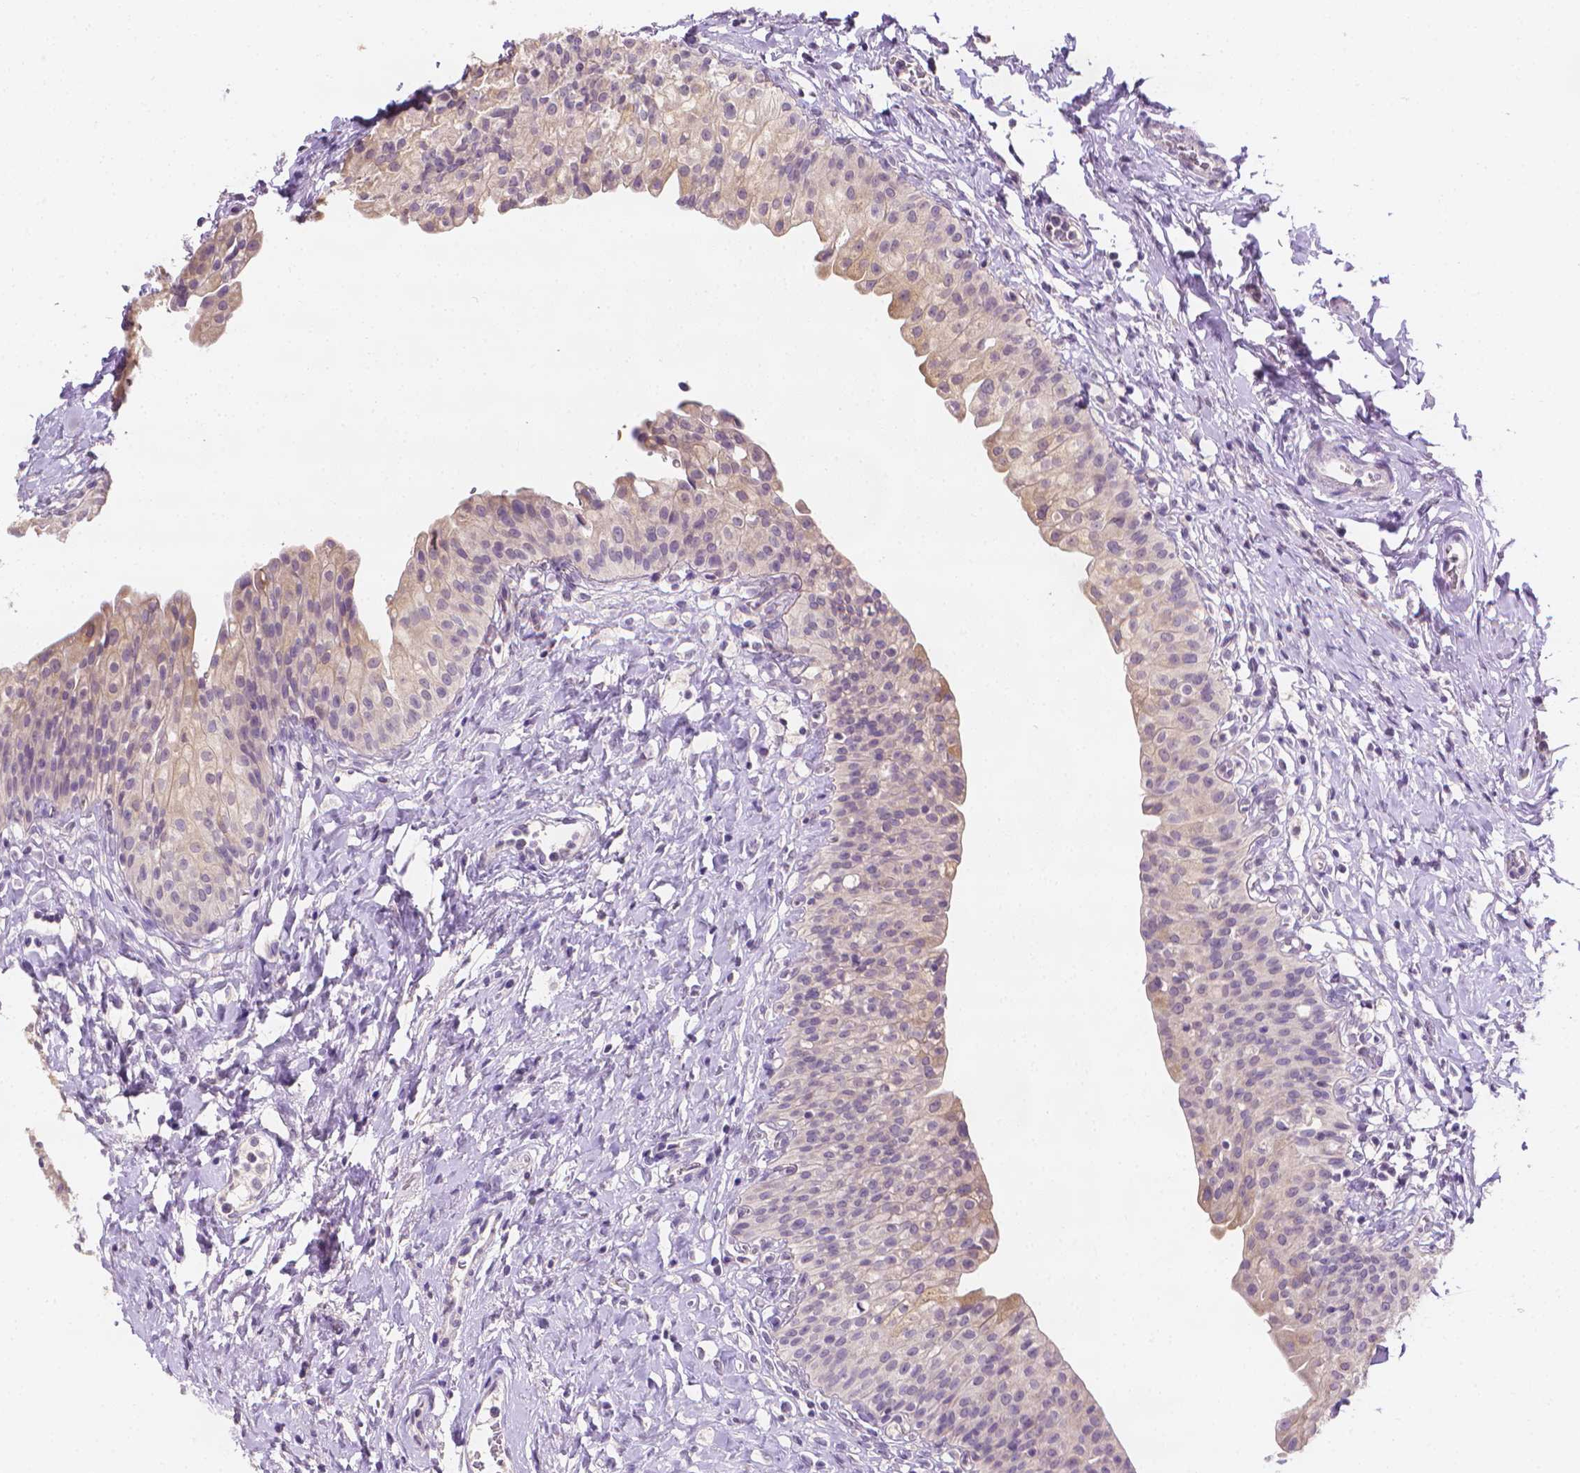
{"staining": {"intensity": "negative", "quantity": "none", "location": "none"}, "tissue": "urinary bladder", "cell_type": "Urothelial cells", "image_type": "normal", "snomed": [{"axis": "morphology", "description": "Normal tissue, NOS"}, {"axis": "topography", "description": "Urinary bladder"}], "caption": "IHC micrograph of unremarkable human urinary bladder stained for a protein (brown), which demonstrates no staining in urothelial cells. (DAB immunohistochemistry with hematoxylin counter stain).", "gene": "FASN", "patient": {"sex": "male", "age": 76}}